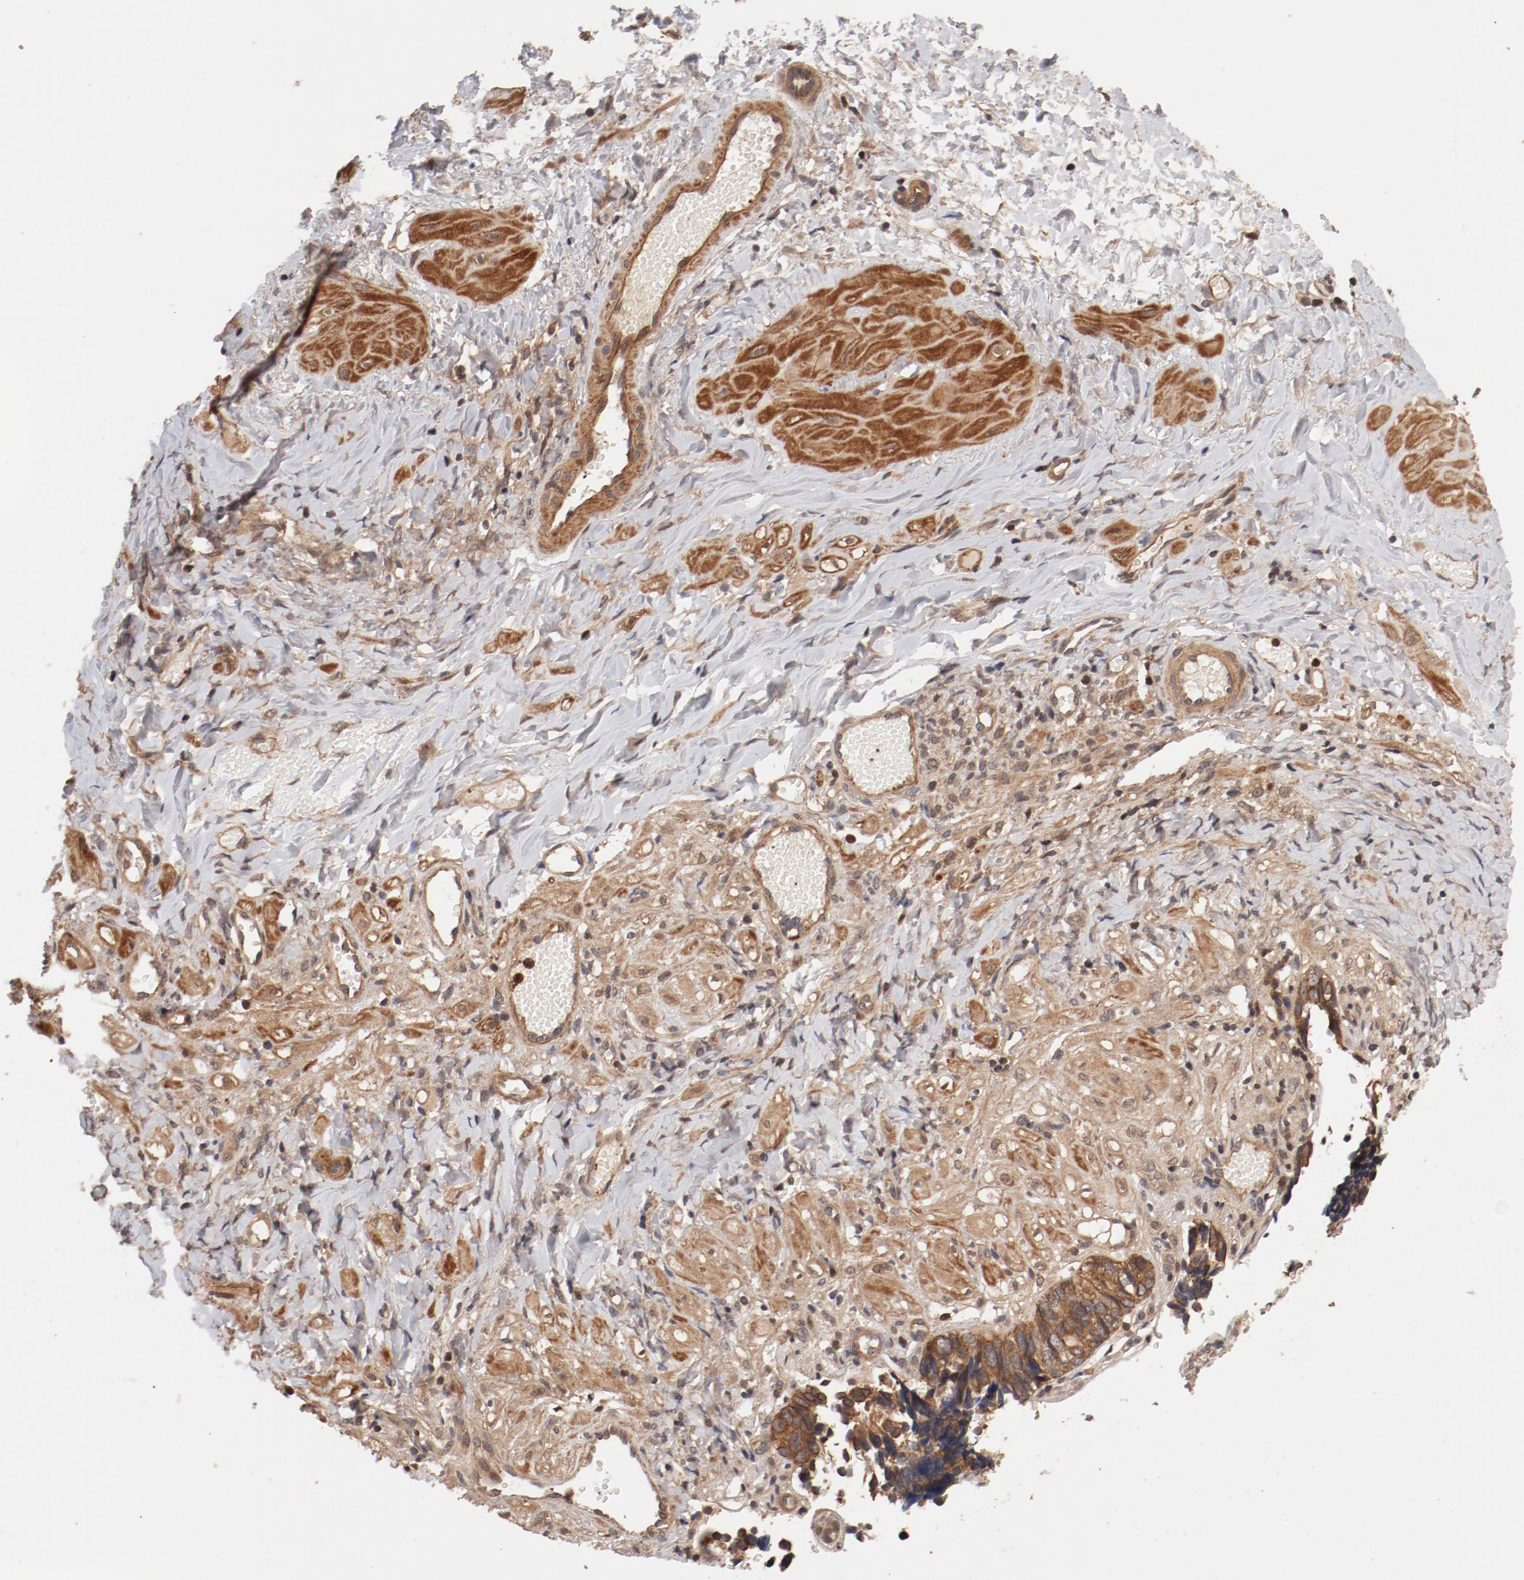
{"staining": {"intensity": "moderate", "quantity": ">75%", "location": "cytoplasmic/membranous"}, "tissue": "ovarian cancer", "cell_type": "Tumor cells", "image_type": "cancer", "snomed": [{"axis": "morphology", "description": "Cystadenocarcinoma, serous, NOS"}, {"axis": "topography", "description": "Ovary"}], "caption": "There is medium levels of moderate cytoplasmic/membranous staining in tumor cells of ovarian cancer, as demonstrated by immunohistochemical staining (brown color).", "gene": "GUF1", "patient": {"sex": "female", "age": 77}}